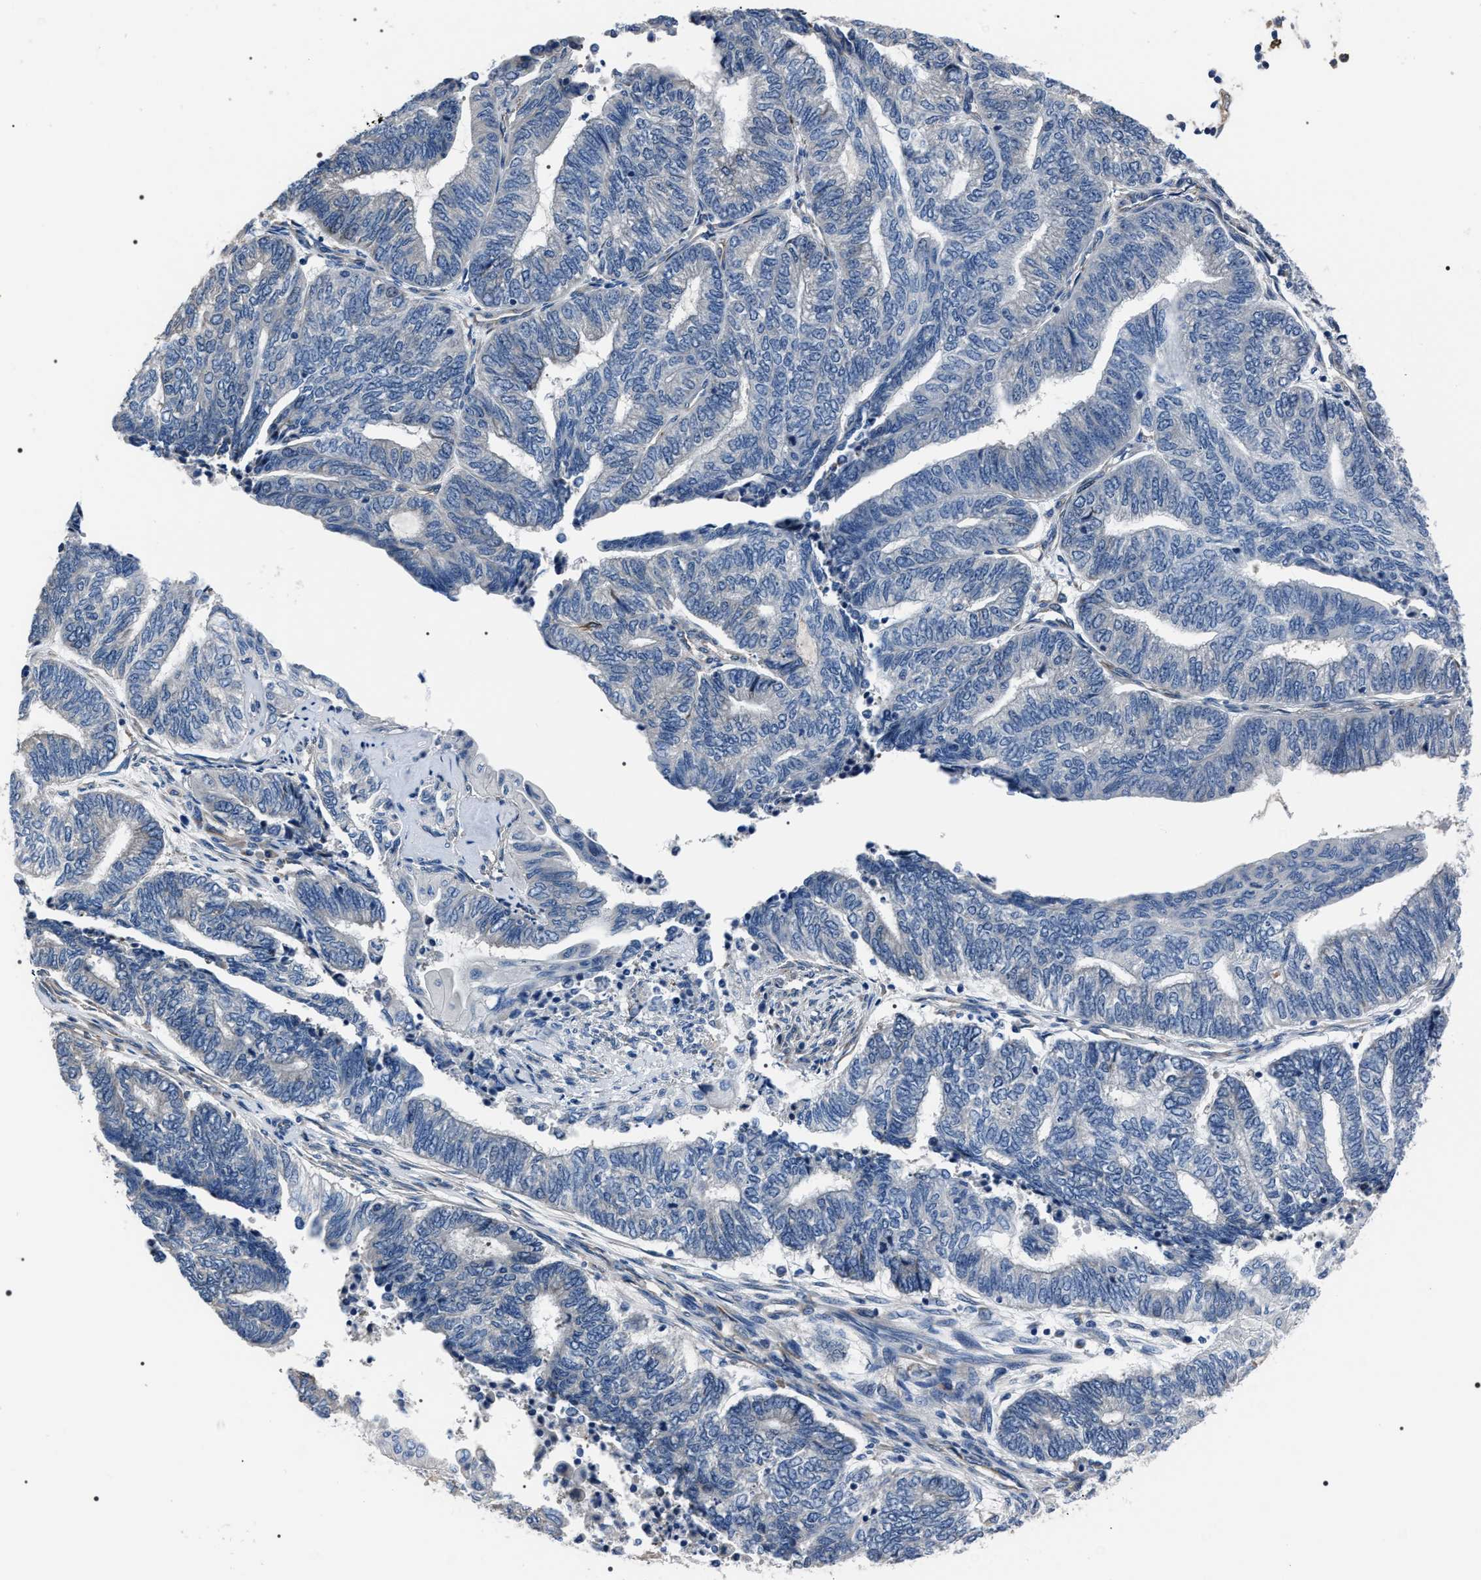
{"staining": {"intensity": "negative", "quantity": "none", "location": "none"}, "tissue": "endometrial cancer", "cell_type": "Tumor cells", "image_type": "cancer", "snomed": [{"axis": "morphology", "description": "Adenocarcinoma, NOS"}, {"axis": "topography", "description": "Uterus"}, {"axis": "topography", "description": "Endometrium"}], "caption": "High magnification brightfield microscopy of adenocarcinoma (endometrial) stained with DAB (brown) and counterstained with hematoxylin (blue): tumor cells show no significant positivity.", "gene": "PKD1L1", "patient": {"sex": "female", "age": 70}}